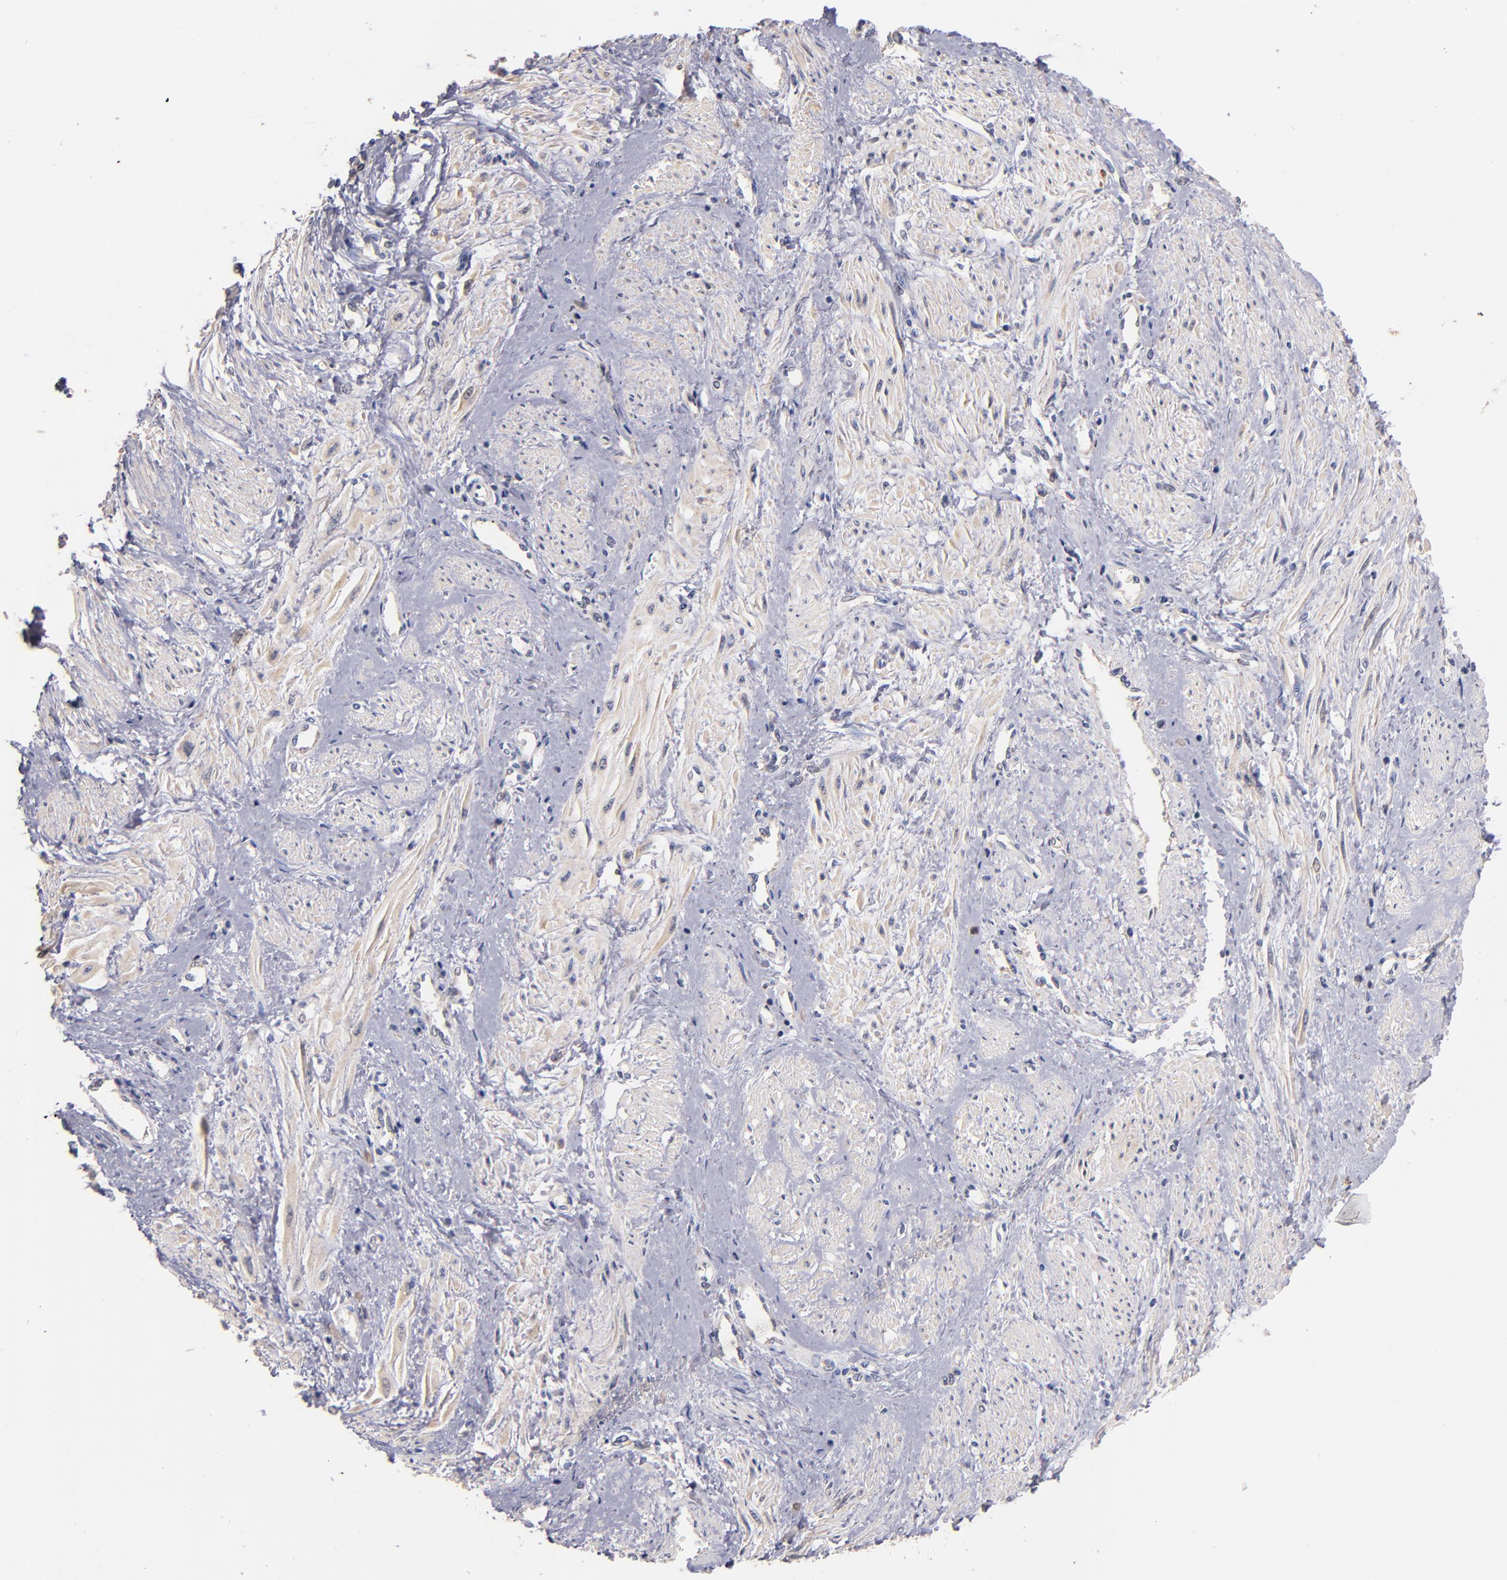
{"staining": {"intensity": "moderate", "quantity": "25%-75%", "location": "cytoplasmic/membranous,nuclear"}, "tissue": "smooth muscle", "cell_type": "Smooth muscle cells", "image_type": "normal", "snomed": [{"axis": "morphology", "description": "Normal tissue, NOS"}, {"axis": "topography", "description": "Smooth muscle"}, {"axis": "topography", "description": "Uterus"}], "caption": "Immunohistochemistry histopathology image of unremarkable smooth muscle stained for a protein (brown), which exhibits medium levels of moderate cytoplasmic/membranous,nuclear staining in about 25%-75% of smooth muscle cells.", "gene": "DIABLO", "patient": {"sex": "female", "age": 39}}